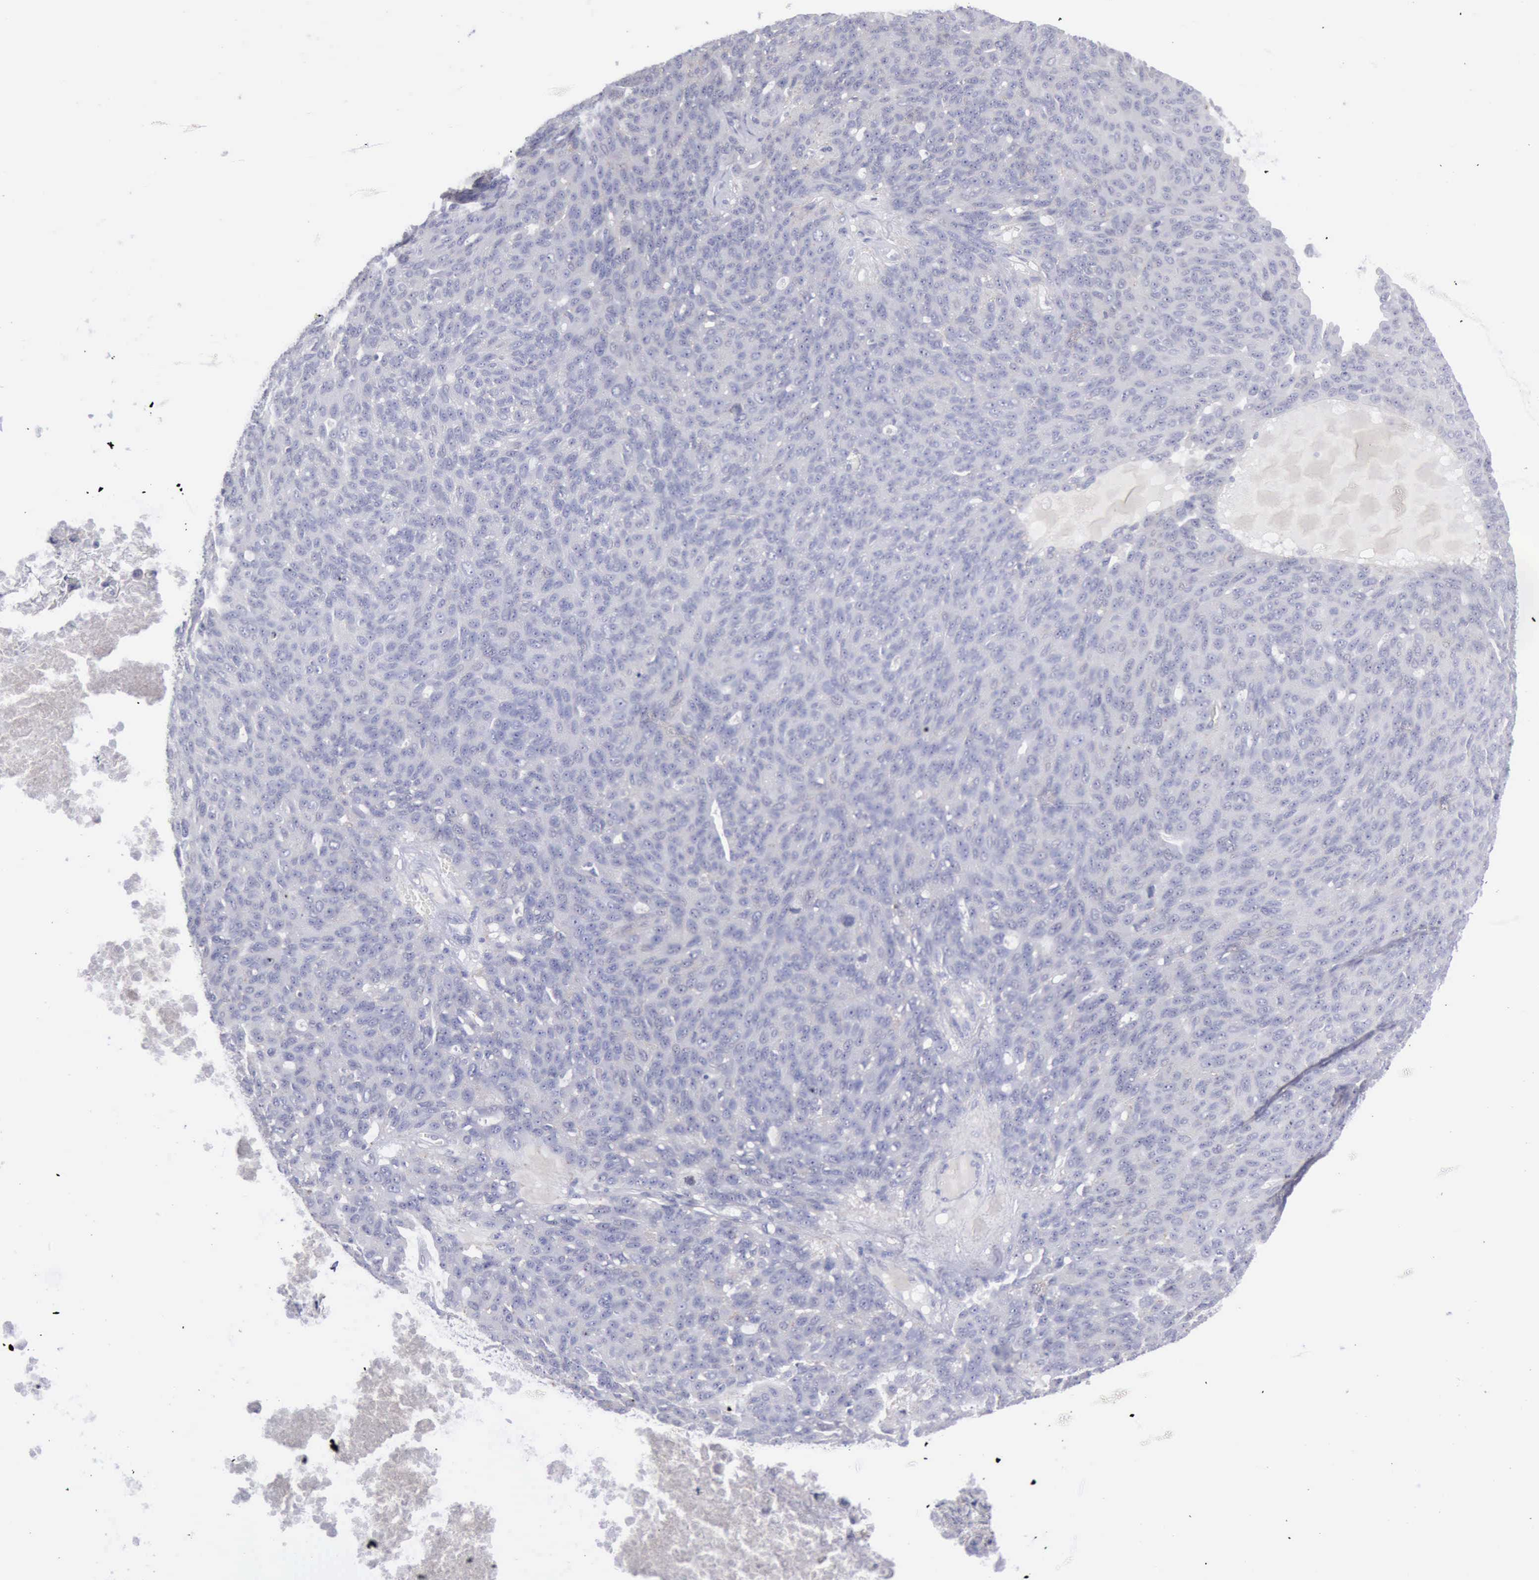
{"staining": {"intensity": "negative", "quantity": "none", "location": "none"}, "tissue": "ovarian cancer", "cell_type": "Tumor cells", "image_type": "cancer", "snomed": [{"axis": "morphology", "description": "Carcinoma, endometroid"}, {"axis": "topography", "description": "Ovary"}], "caption": "Tumor cells show no significant expression in ovarian cancer (endometroid carcinoma).", "gene": "SATB2", "patient": {"sex": "female", "age": 60}}